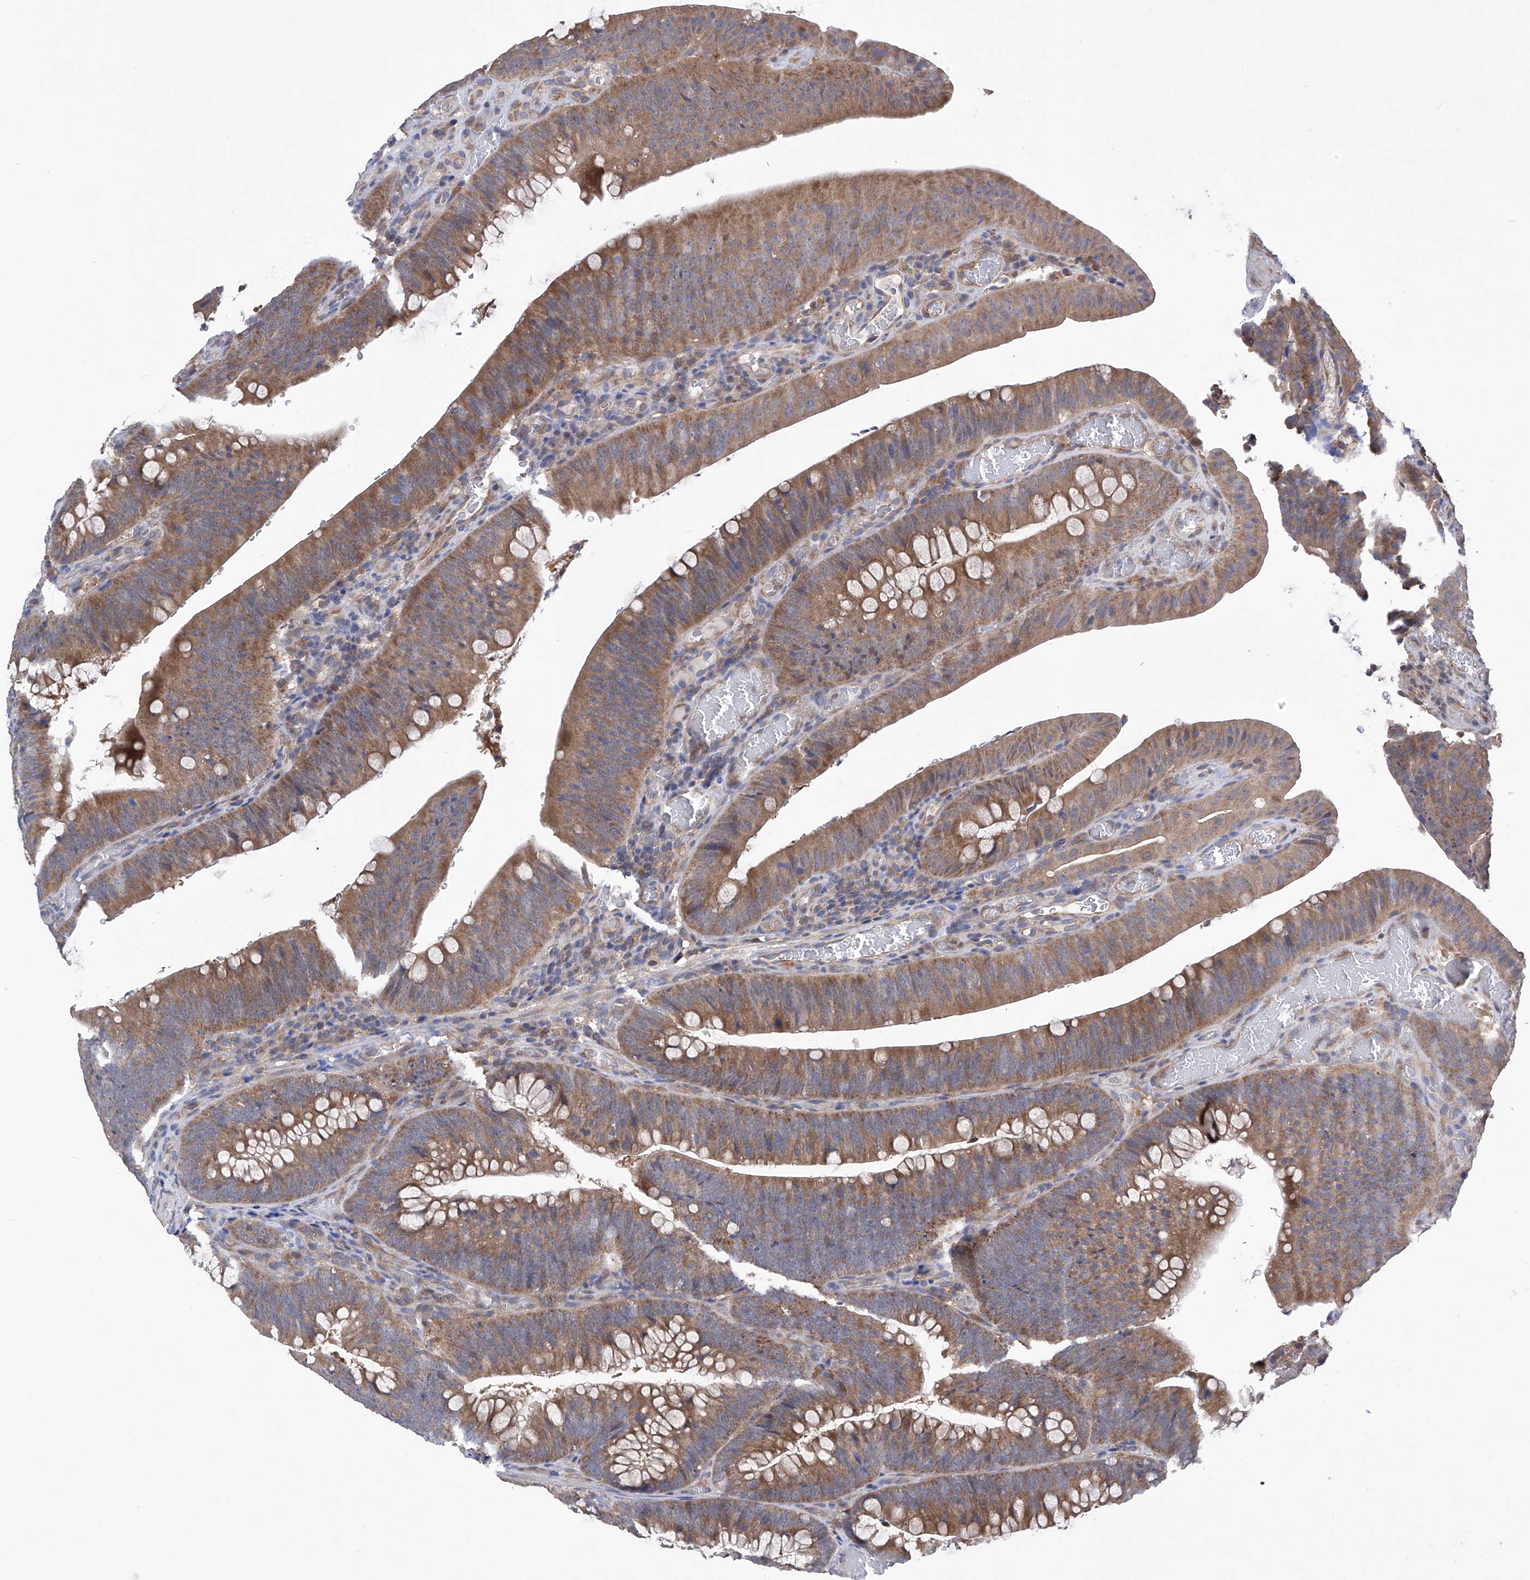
{"staining": {"intensity": "moderate", "quantity": ">75%", "location": "cytoplasmic/membranous"}, "tissue": "colorectal cancer", "cell_type": "Tumor cells", "image_type": "cancer", "snomed": [{"axis": "morphology", "description": "Normal tissue, NOS"}, {"axis": "topography", "description": "Colon"}], "caption": "A brown stain shows moderate cytoplasmic/membranous expression of a protein in colorectal cancer tumor cells.", "gene": "SPATA20", "patient": {"sex": "female", "age": 82}}